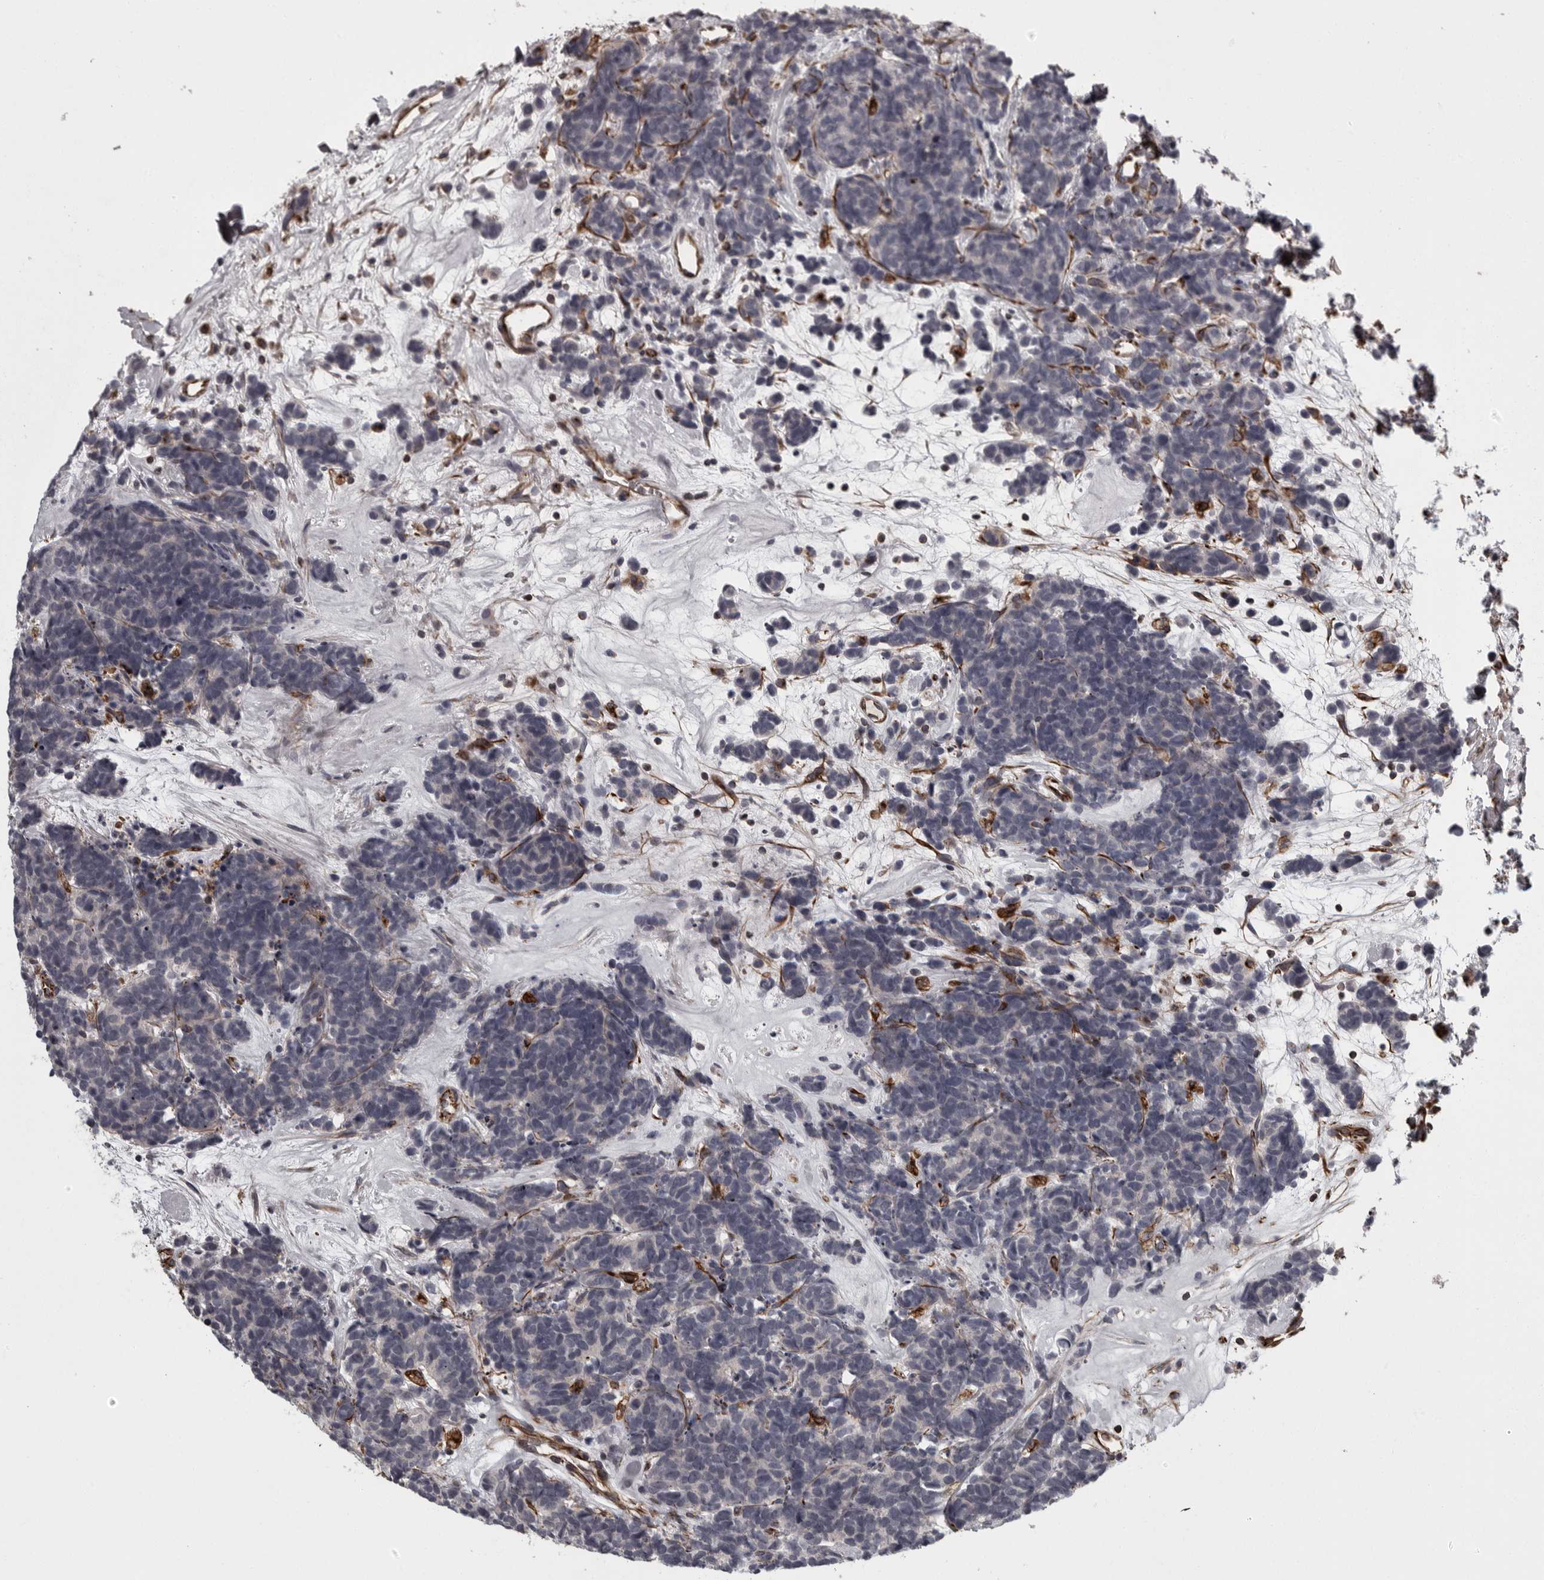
{"staining": {"intensity": "negative", "quantity": "none", "location": "none"}, "tissue": "carcinoid", "cell_type": "Tumor cells", "image_type": "cancer", "snomed": [{"axis": "morphology", "description": "Carcinoma, NOS"}, {"axis": "morphology", "description": "Carcinoid, malignant, NOS"}, {"axis": "topography", "description": "Urinary bladder"}], "caption": "Tumor cells show no significant staining in carcinoid.", "gene": "FAAP100", "patient": {"sex": "male", "age": 57}}